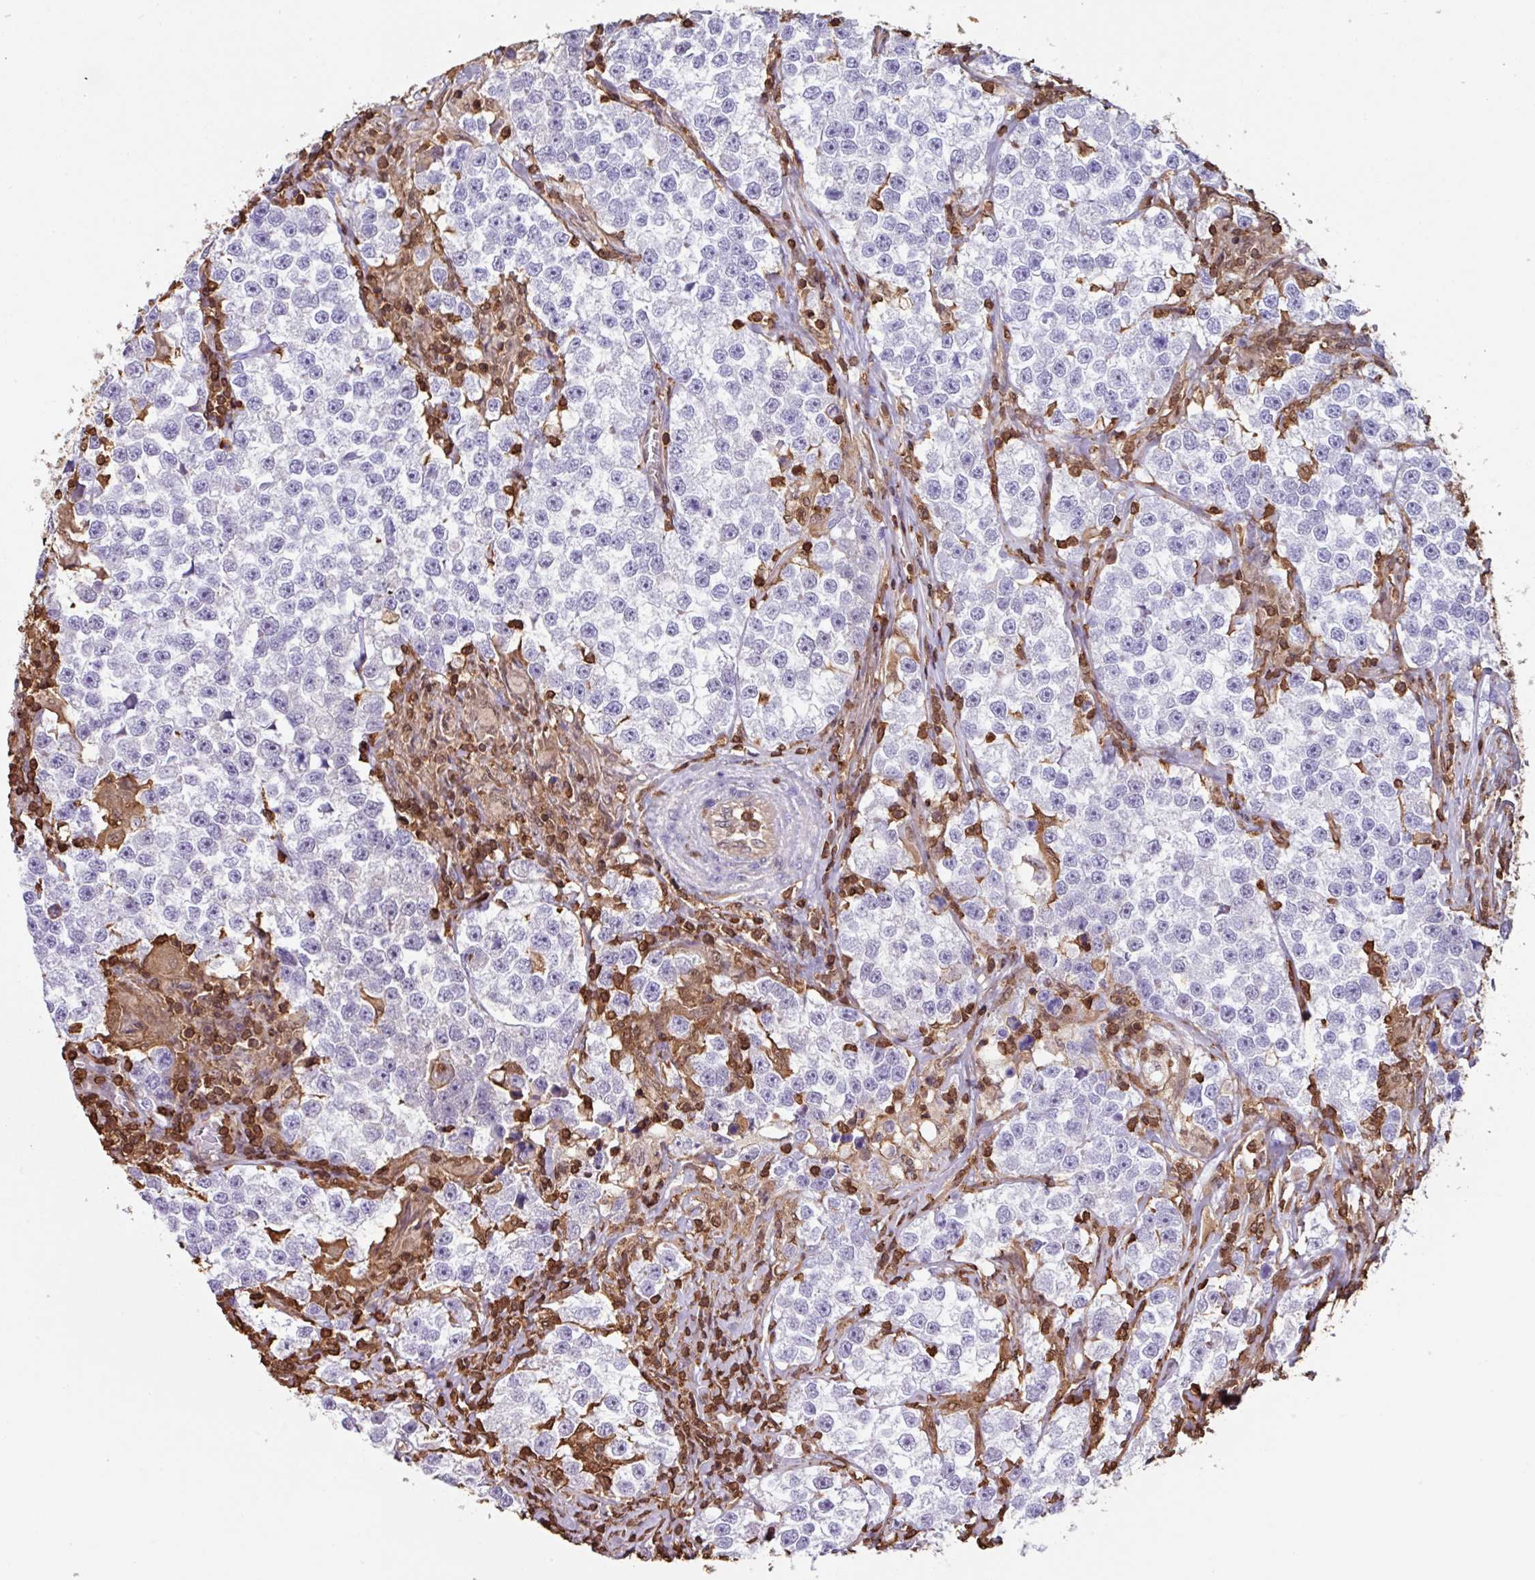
{"staining": {"intensity": "negative", "quantity": "none", "location": "none"}, "tissue": "testis cancer", "cell_type": "Tumor cells", "image_type": "cancer", "snomed": [{"axis": "morphology", "description": "Seminoma, NOS"}, {"axis": "topography", "description": "Testis"}], "caption": "IHC histopathology image of neoplastic tissue: human seminoma (testis) stained with DAB exhibits no significant protein positivity in tumor cells.", "gene": "ARHGDIB", "patient": {"sex": "male", "age": 46}}